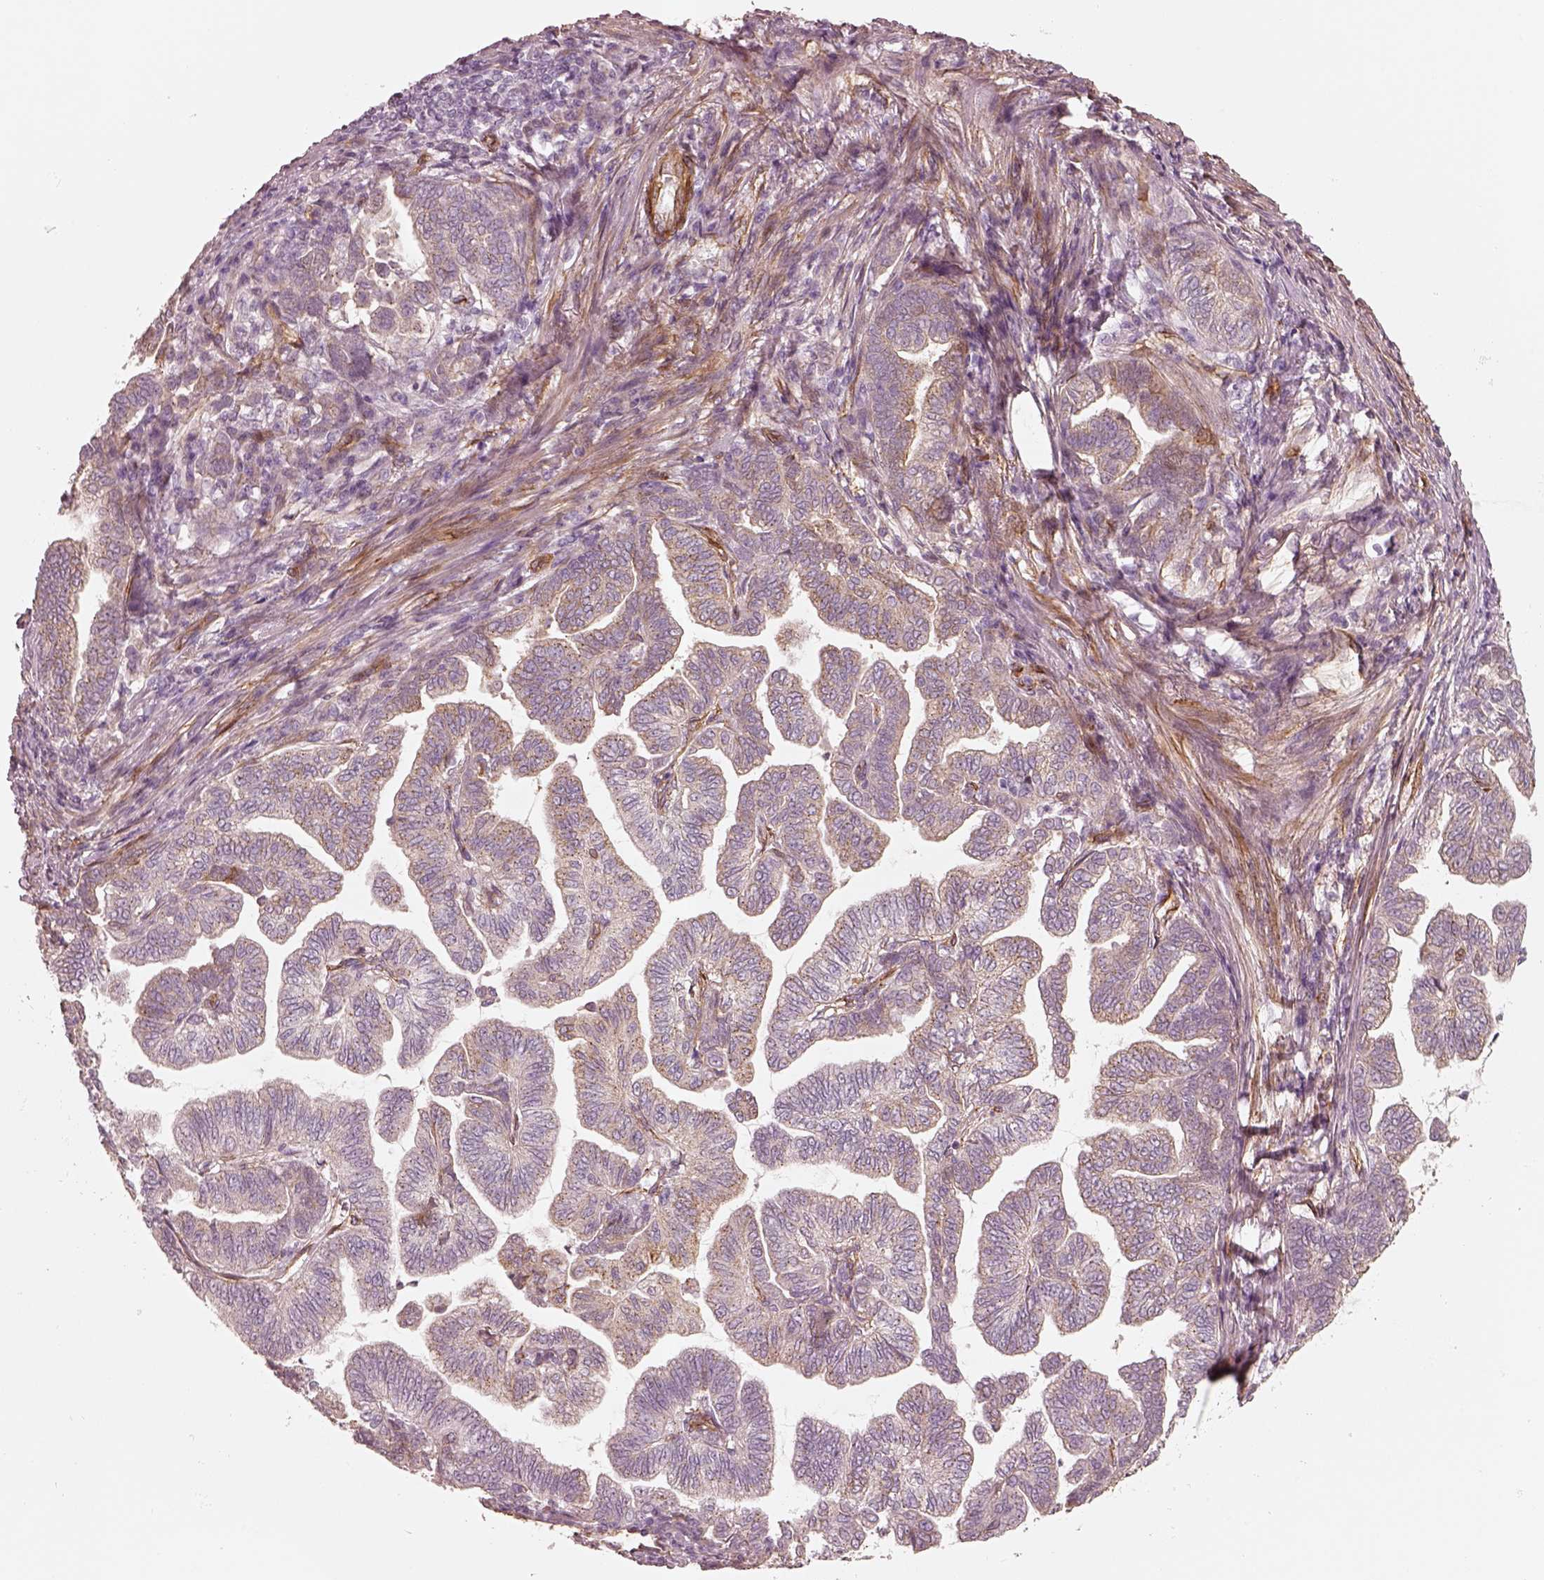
{"staining": {"intensity": "negative", "quantity": "none", "location": "none"}, "tissue": "stomach cancer", "cell_type": "Tumor cells", "image_type": "cancer", "snomed": [{"axis": "morphology", "description": "Adenocarcinoma, NOS"}, {"axis": "topography", "description": "Stomach"}], "caption": "Immunohistochemistry (IHC) image of stomach adenocarcinoma stained for a protein (brown), which reveals no staining in tumor cells.", "gene": "CRYM", "patient": {"sex": "male", "age": 83}}